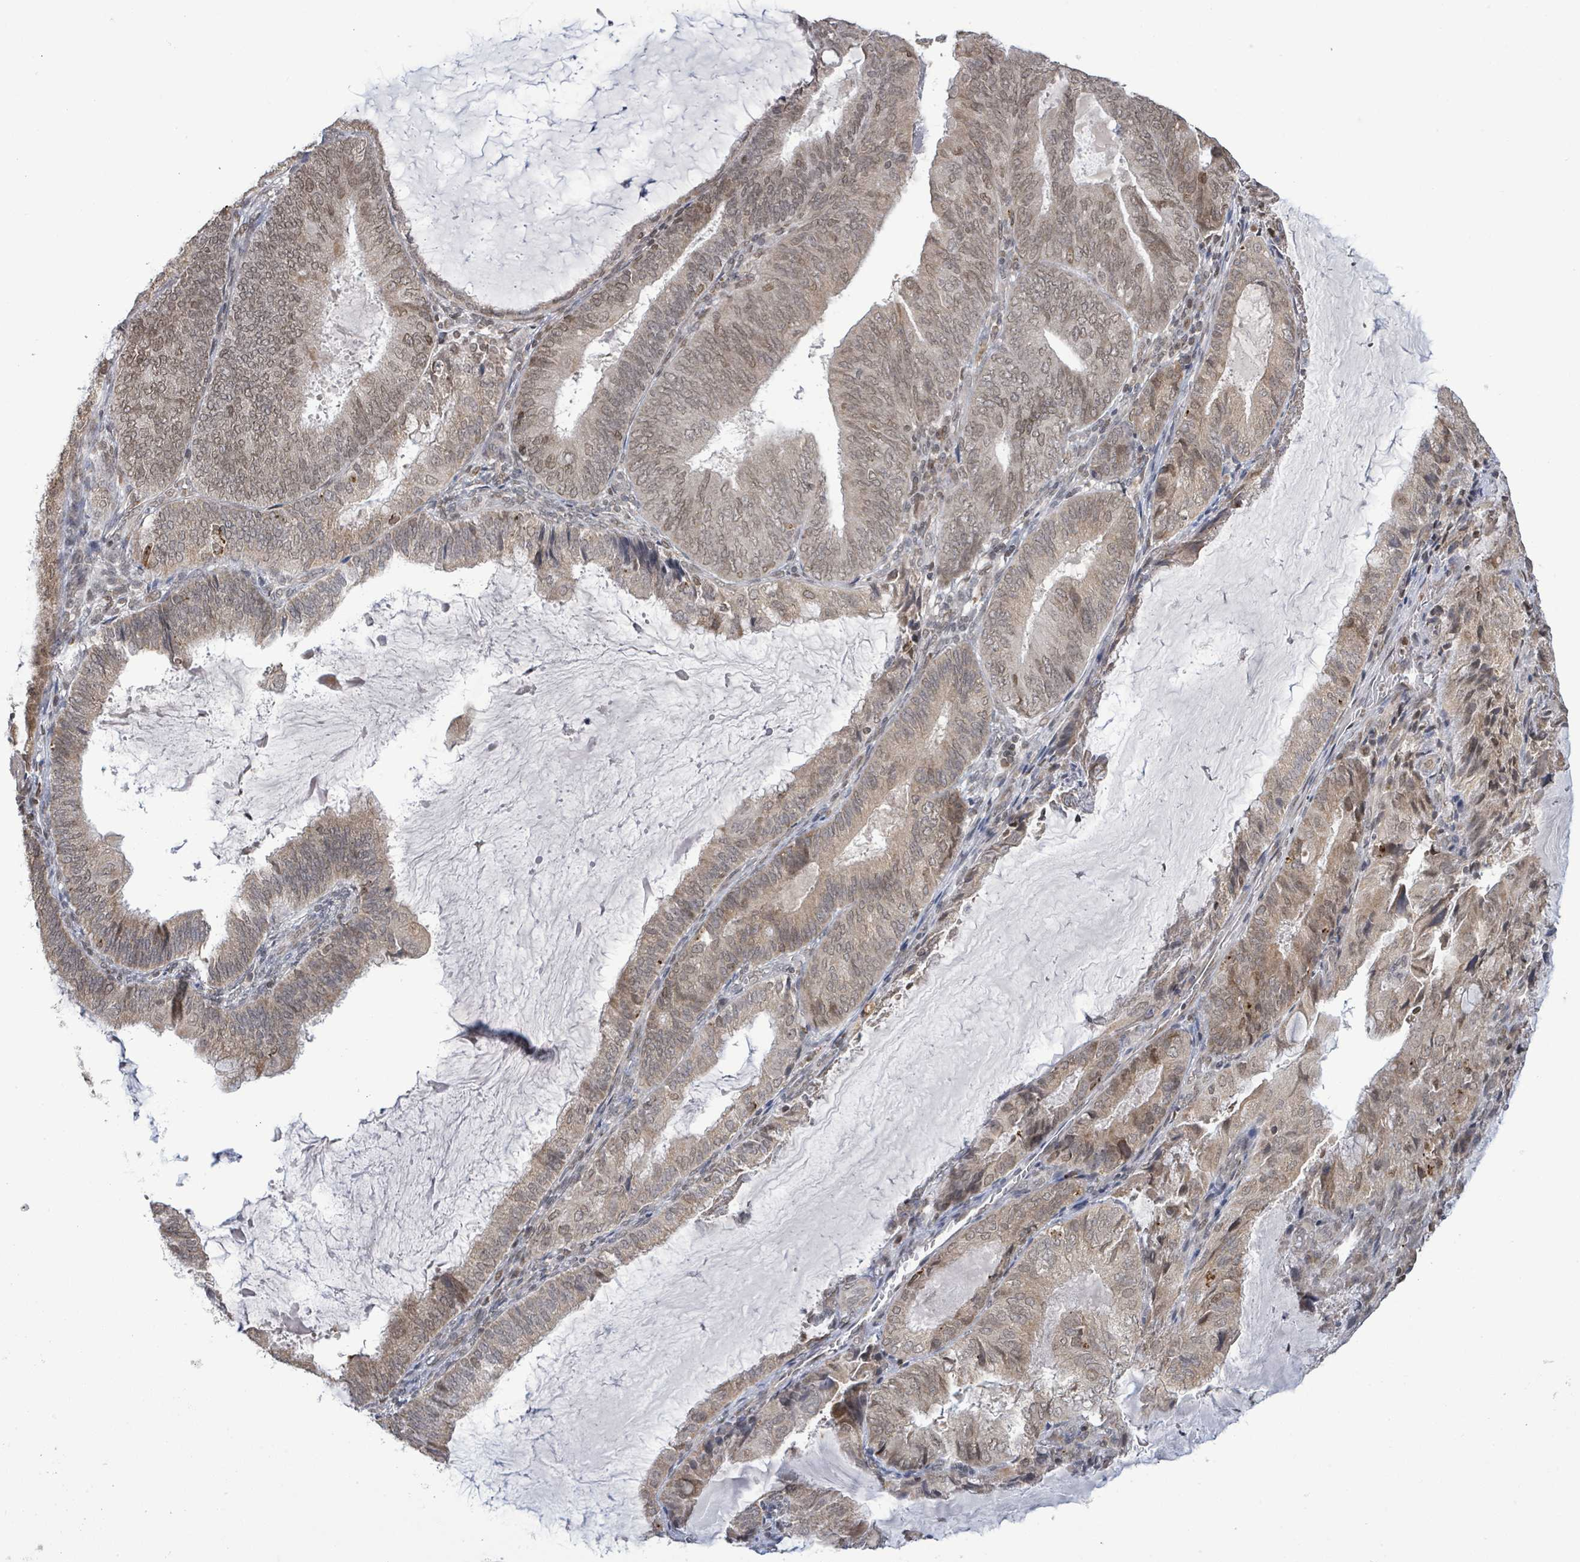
{"staining": {"intensity": "weak", "quantity": ">75%", "location": "cytoplasmic/membranous,nuclear"}, "tissue": "endometrial cancer", "cell_type": "Tumor cells", "image_type": "cancer", "snomed": [{"axis": "morphology", "description": "Adenocarcinoma, NOS"}, {"axis": "topography", "description": "Endometrium"}], "caption": "This is a photomicrograph of immunohistochemistry (IHC) staining of adenocarcinoma (endometrial), which shows weak staining in the cytoplasmic/membranous and nuclear of tumor cells.", "gene": "SBF2", "patient": {"sex": "female", "age": 81}}